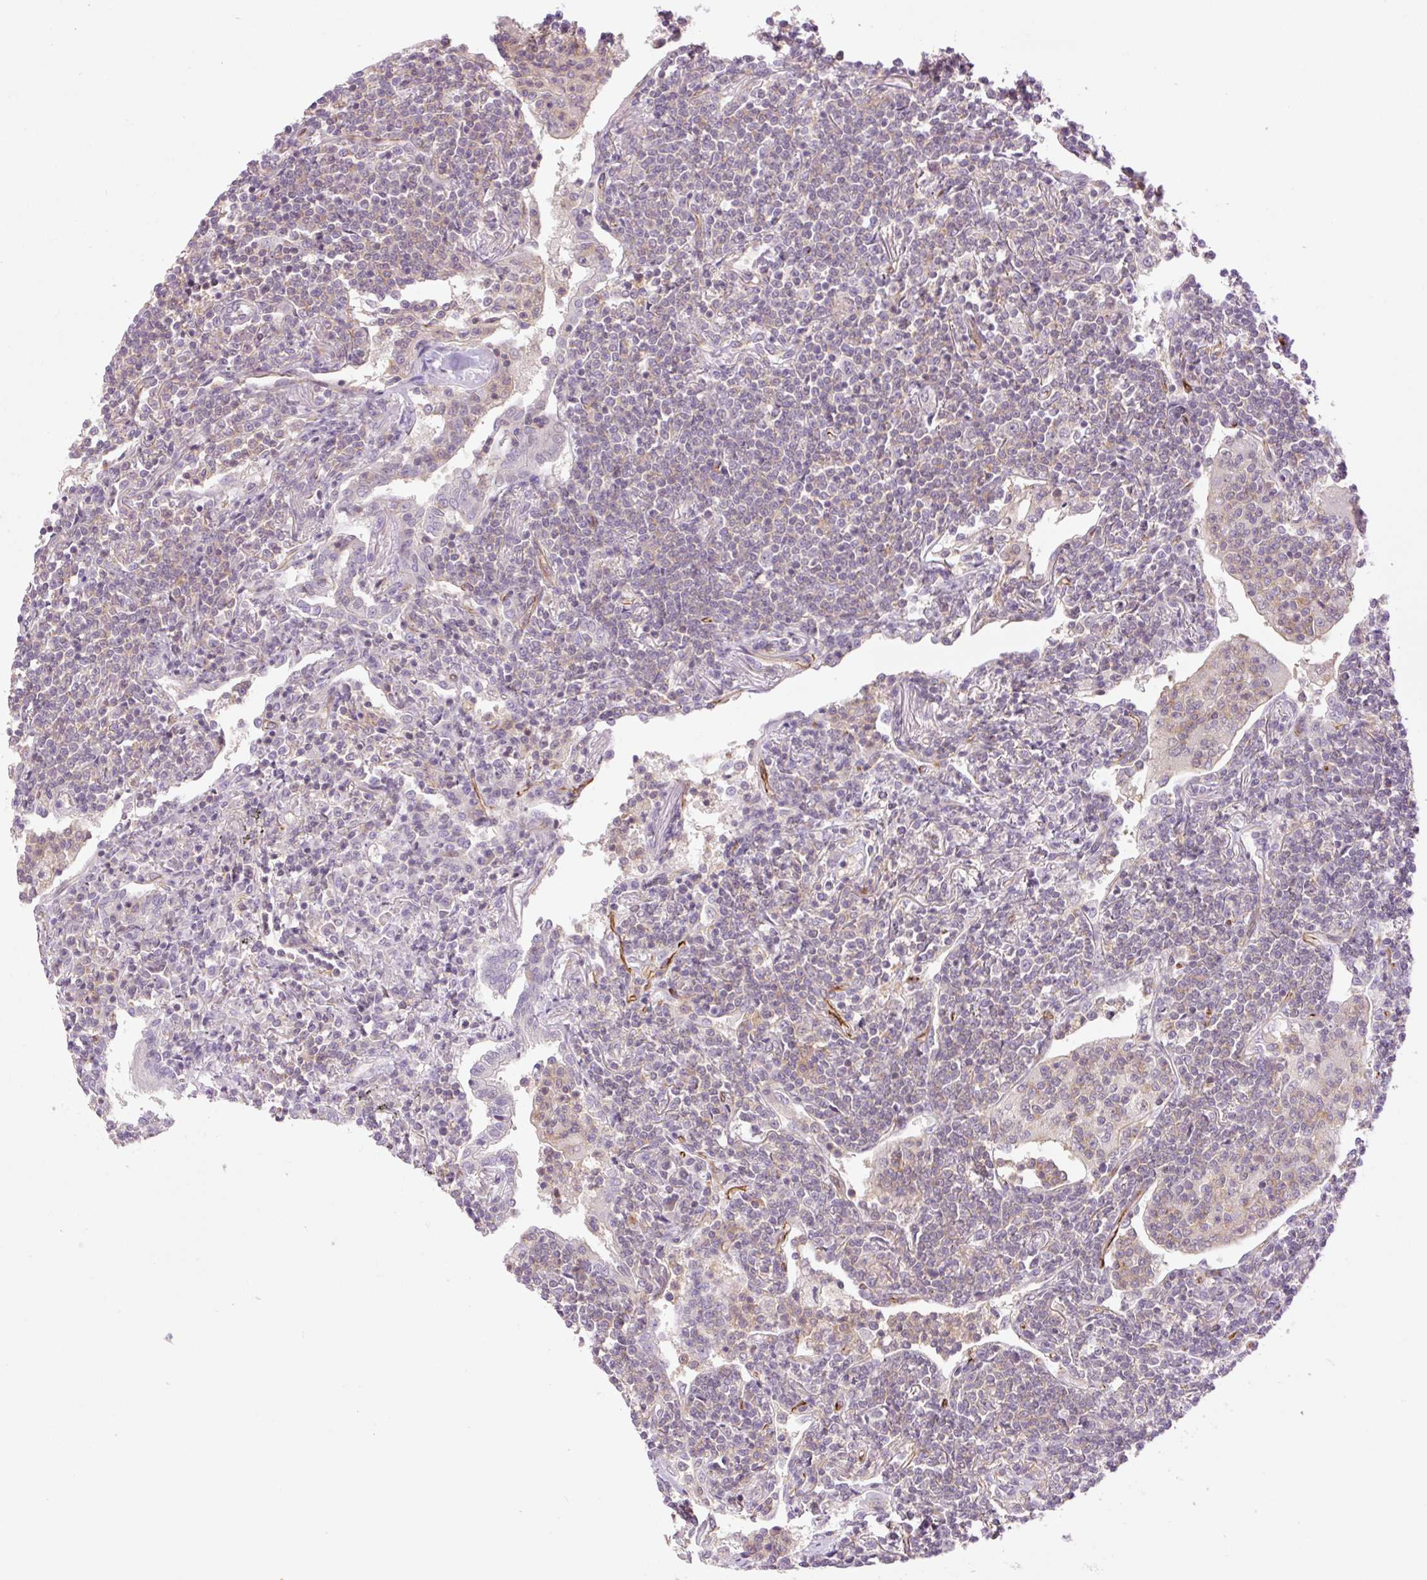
{"staining": {"intensity": "negative", "quantity": "none", "location": "none"}, "tissue": "lymphoma", "cell_type": "Tumor cells", "image_type": "cancer", "snomed": [{"axis": "morphology", "description": "Malignant lymphoma, non-Hodgkin's type, Low grade"}, {"axis": "topography", "description": "Lung"}], "caption": "Tumor cells are negative for brown protein staining in malignant lymphoma, non-Hodgkin's type (low-grade). (DAB IHC visualized using brightfield microscopy, high magnification).", "gene": "ZFYVE21", "patient": {"sex": "female", "age": 71}}